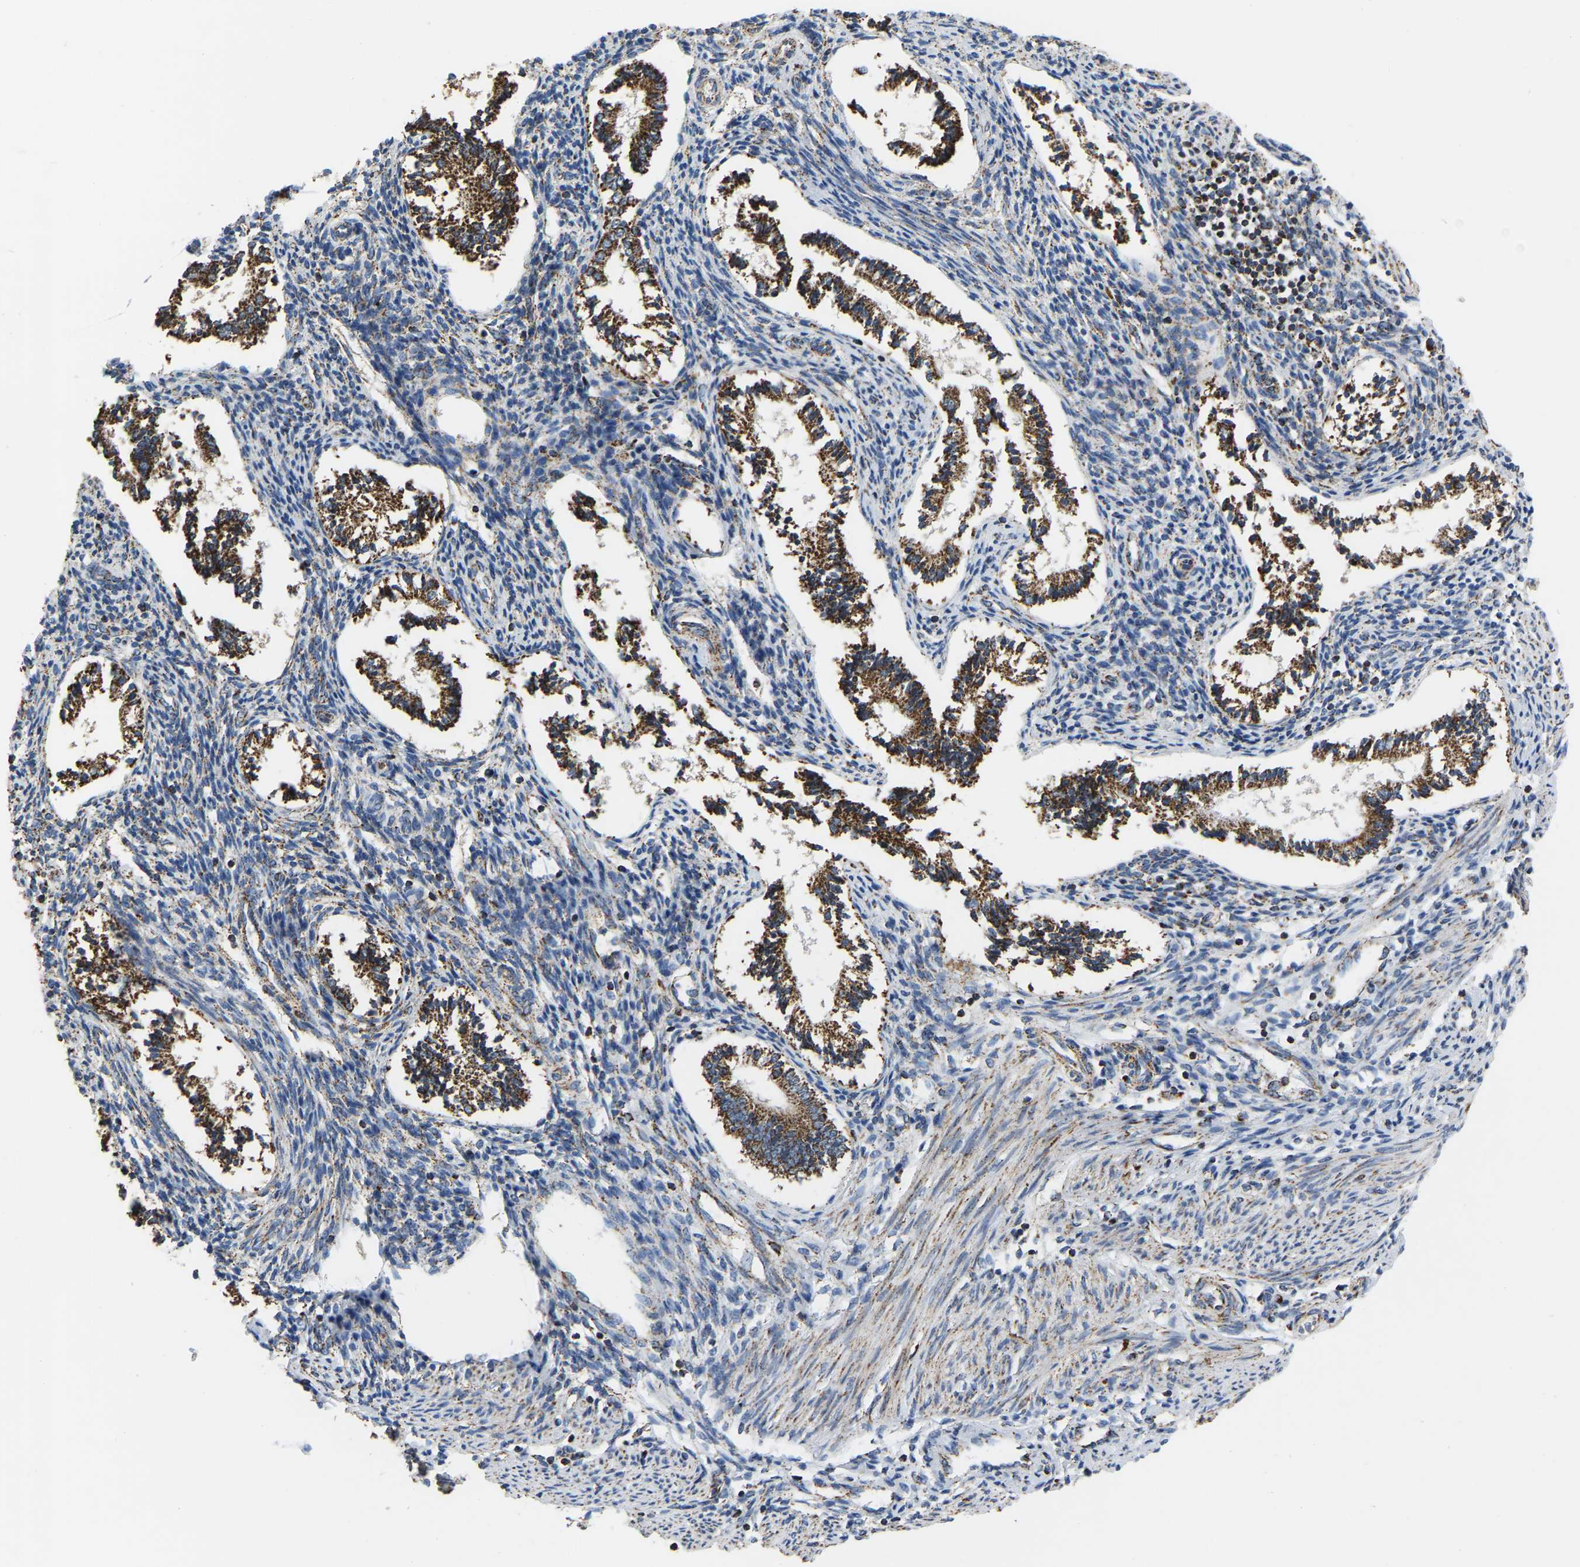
{"staining": {"intensity": "weak", "quantity": "25%-75%", "location": "cytoplasmic/membranous"}, "tissue": "endometrium", "cell_type": "Cells in endometrial stroma", "image_type": "normal", "snomed": [{"axis": "morphology", "description": "Normal tissue, NOS"}, {"axis": "topography", "description": "Endometrium"}], "caption": "Weak cytoplasmic/membranous protein expression is present in about 25%-75% of cells in endometrial stroma in endometrium. (DAB IHC with brightfield microscopy, high magnification).", "gene": "CBLB", "patient": {"sex": "female", "age": 42}}